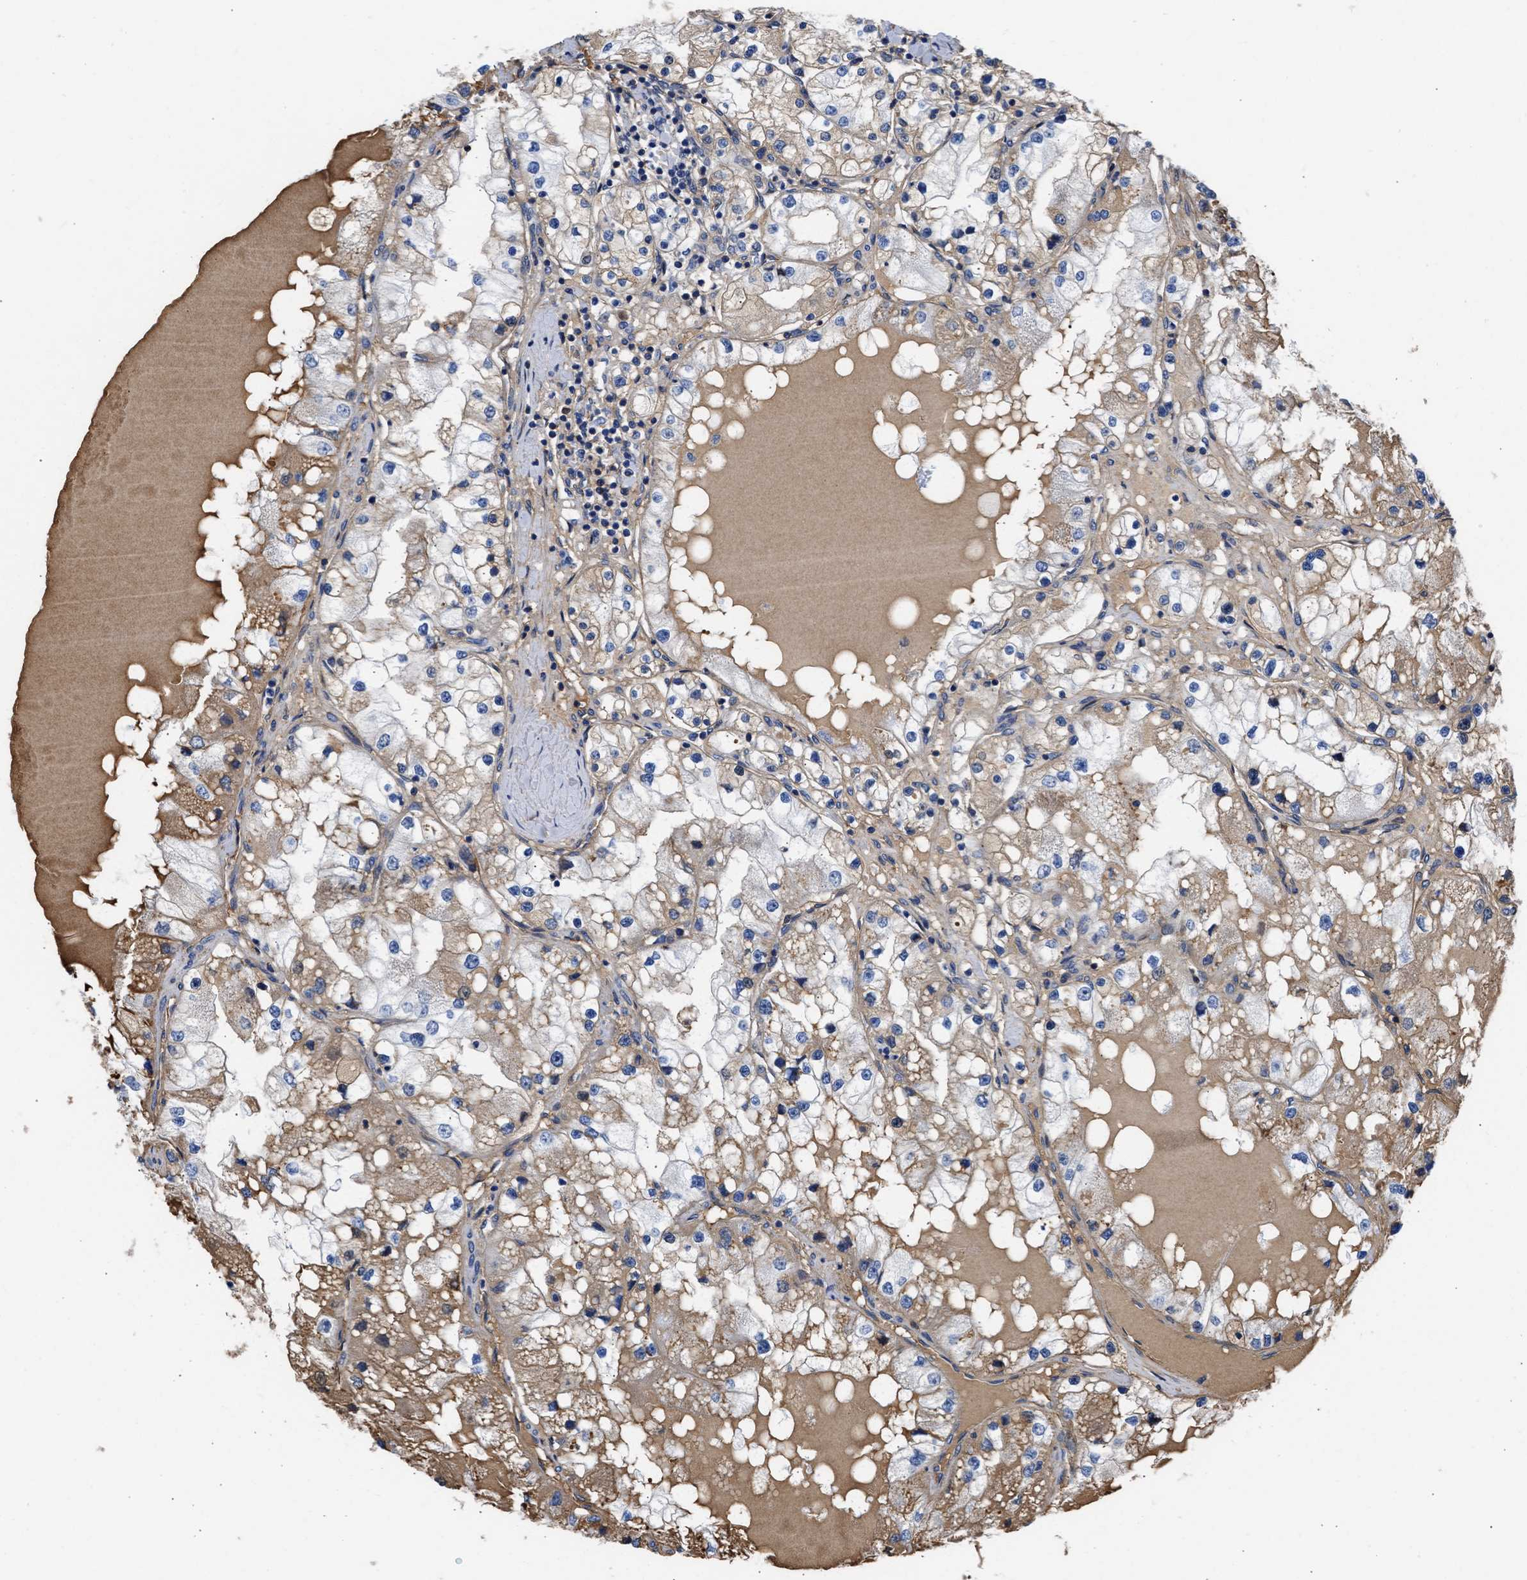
{"staining": {"intensity": "weak", "quantity": "25%-75%", "location": "cytoplasmic/membranous"}, "tissue": "renal cancer", "cell_type": "Tumor cells", "image_type": "cancer", "snomed": [{"axis": "morphology", "description": "Adenocarcinoma, NOS"}, {"axis": "topography", "description": "Kidney"}], "caption": "DAB immunohistochemical staining of human renal adenocarcinoma demonstrates weak cytoplasmic/membranous protein positivity in about 25%-75% of tumor cells.", "gene": "MAS1L", "patient": {"sex": "male", "age": 68}}